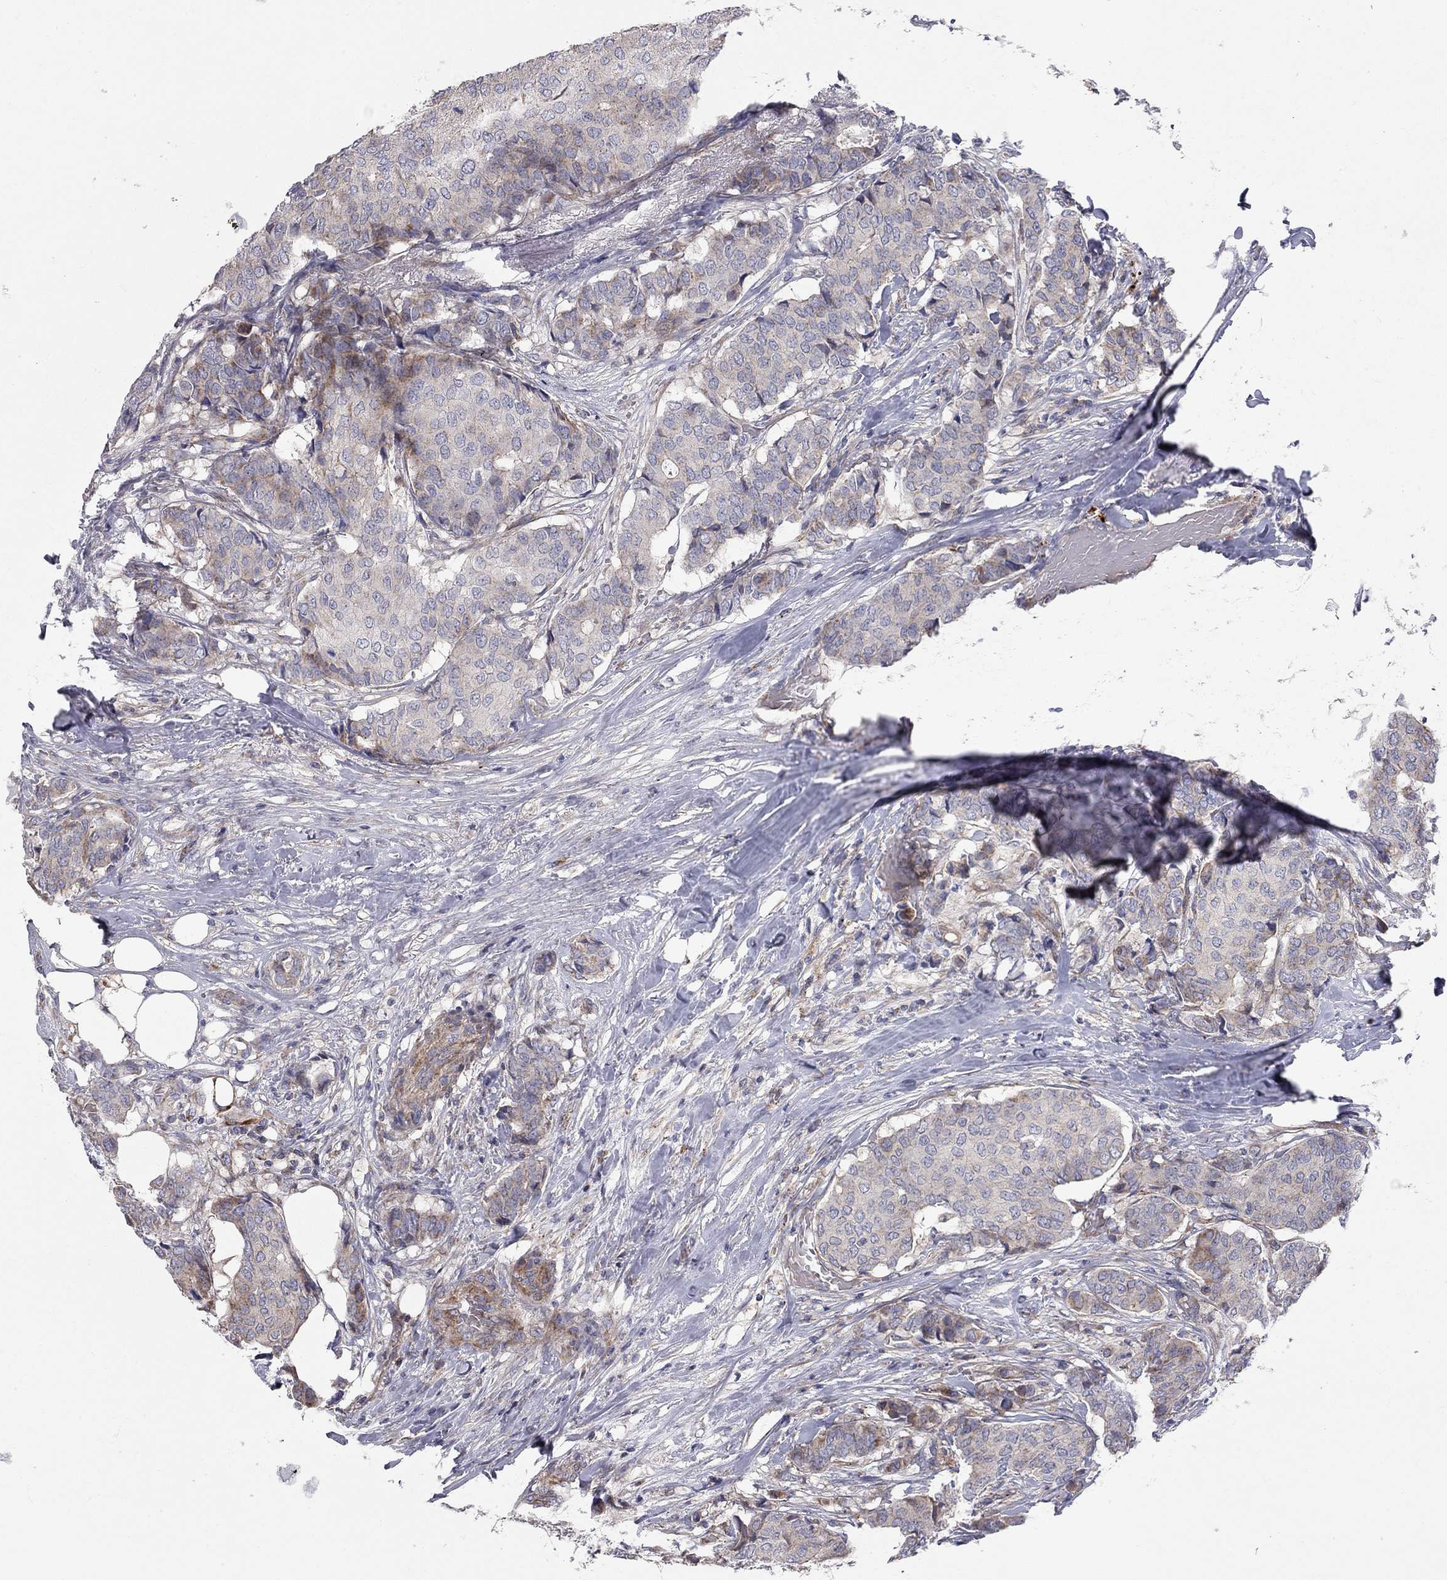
{"staining": {"intensity": "moderate", "quantity": "<25%", "location": "cytoplasmic/membranous"}, "tissue": "breast cancer", "cell_type": "Tumor cells", "image_type": "cancer", "snomed": [{"axis": "morphology", "description": "Duct carcinoma"}, {"axis": "topography", "description": "Breast"}], "caption": "This photomicrograph shows breast cancer (intraductal carcinoma) stained with IHC to label a protein in brown. The cytoplasmic/membranous of tumor cells show moderate positivity for the protein. Nuclei are counter-stained blue.", "gene": "KANSL1L", "patient": {"sex": "female", "age": 75}}